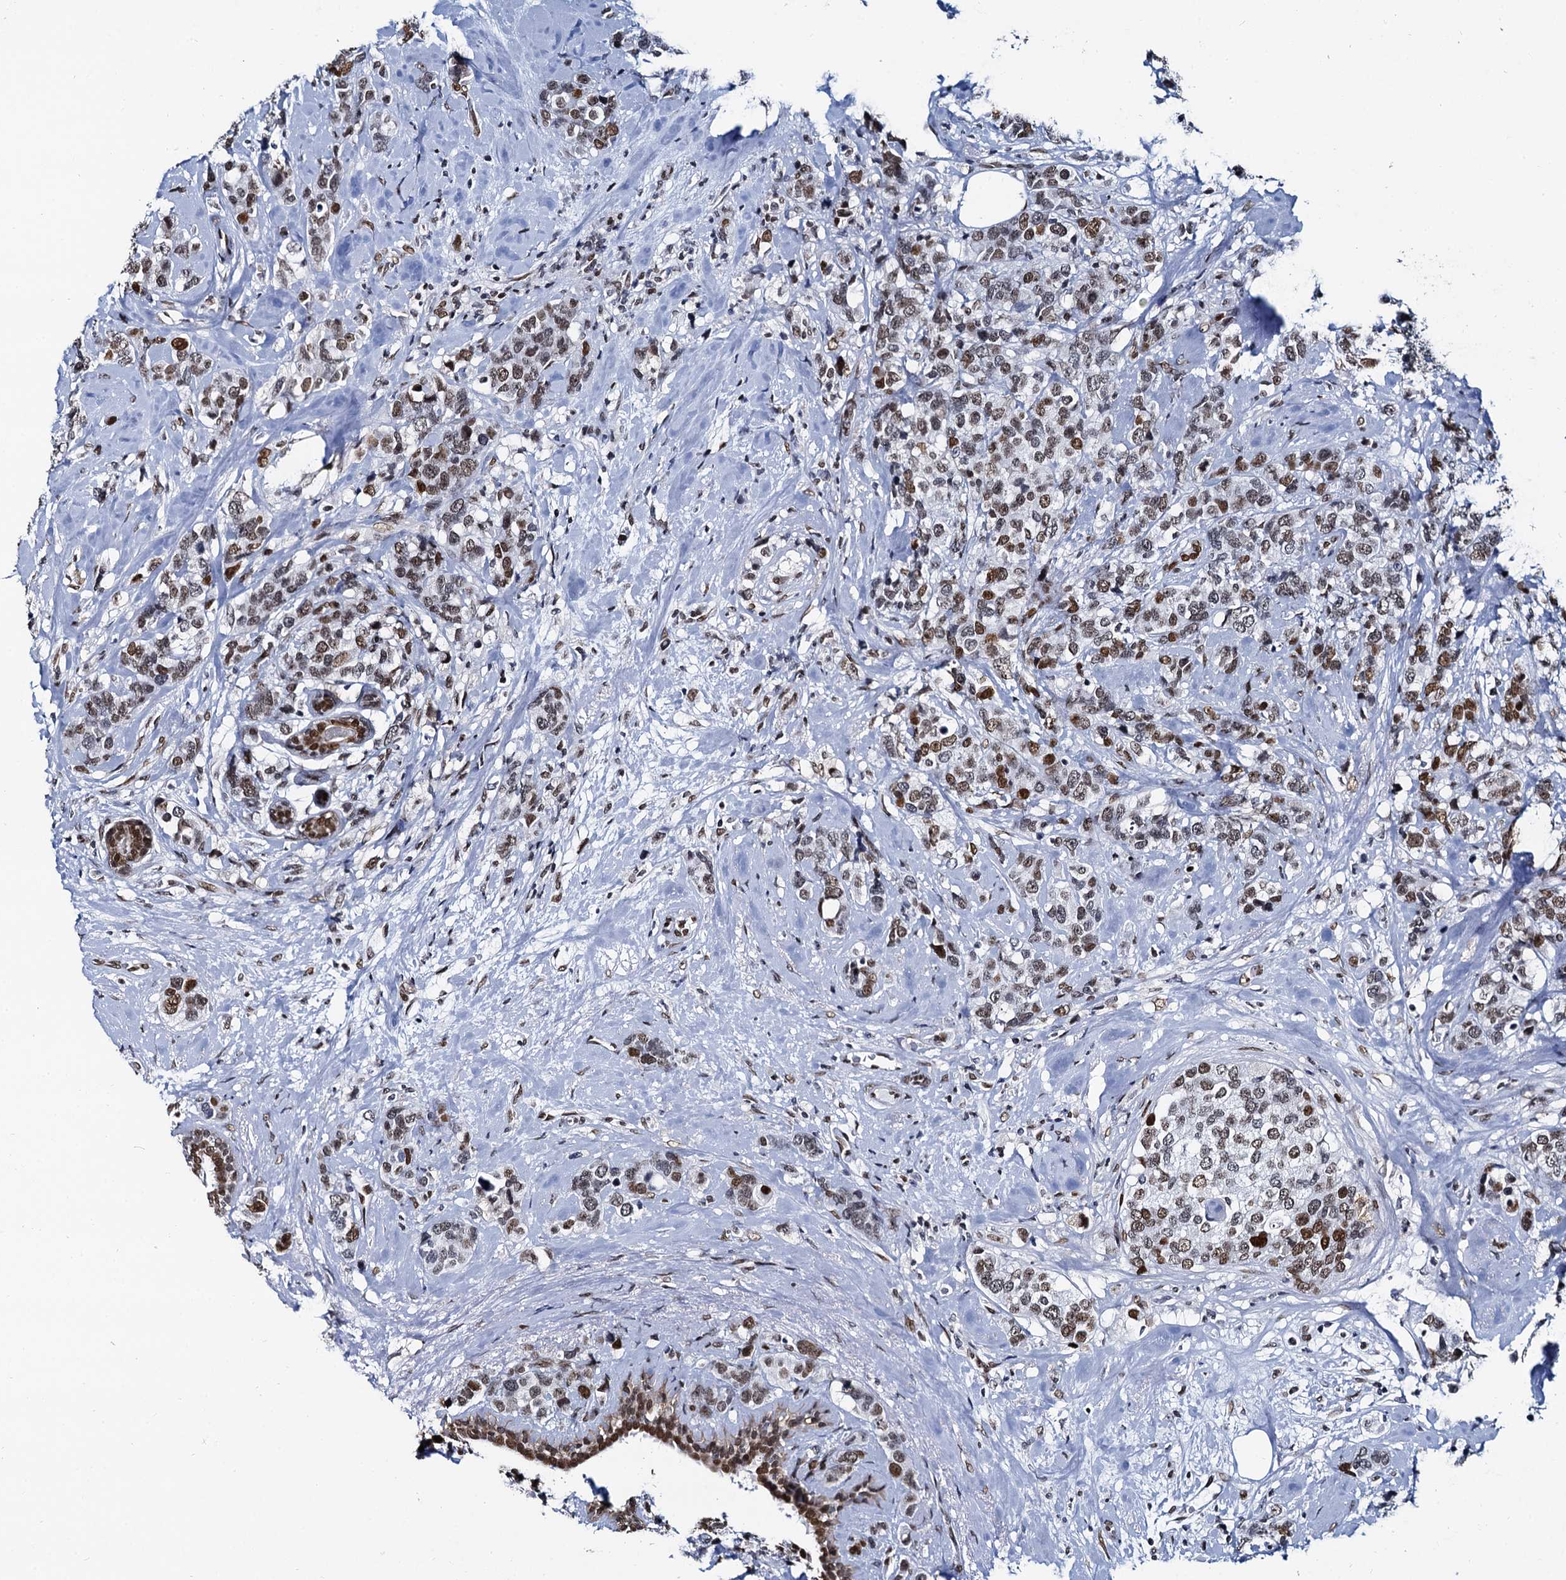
{"staining": {"intensity": "moderate", "quantity": ">75%", "location": "nuclear"}, "tissue": "breast cancer", "cell_type": "Tumor cells", "image_type": "cancer", "snomed": [{"axis": "morphology", "description": "Lobular carcinoma"}, {"axis": "topography", "description": "Breast"}], "caption": "Brown immunohistochemical staining in human breast cancer (lobular carcinoma) exhibits moderate nuclear staining in approximately >75% of tumor cells.", "gene": "CMAS", "patient": {"sex": "female", "age": 59}}